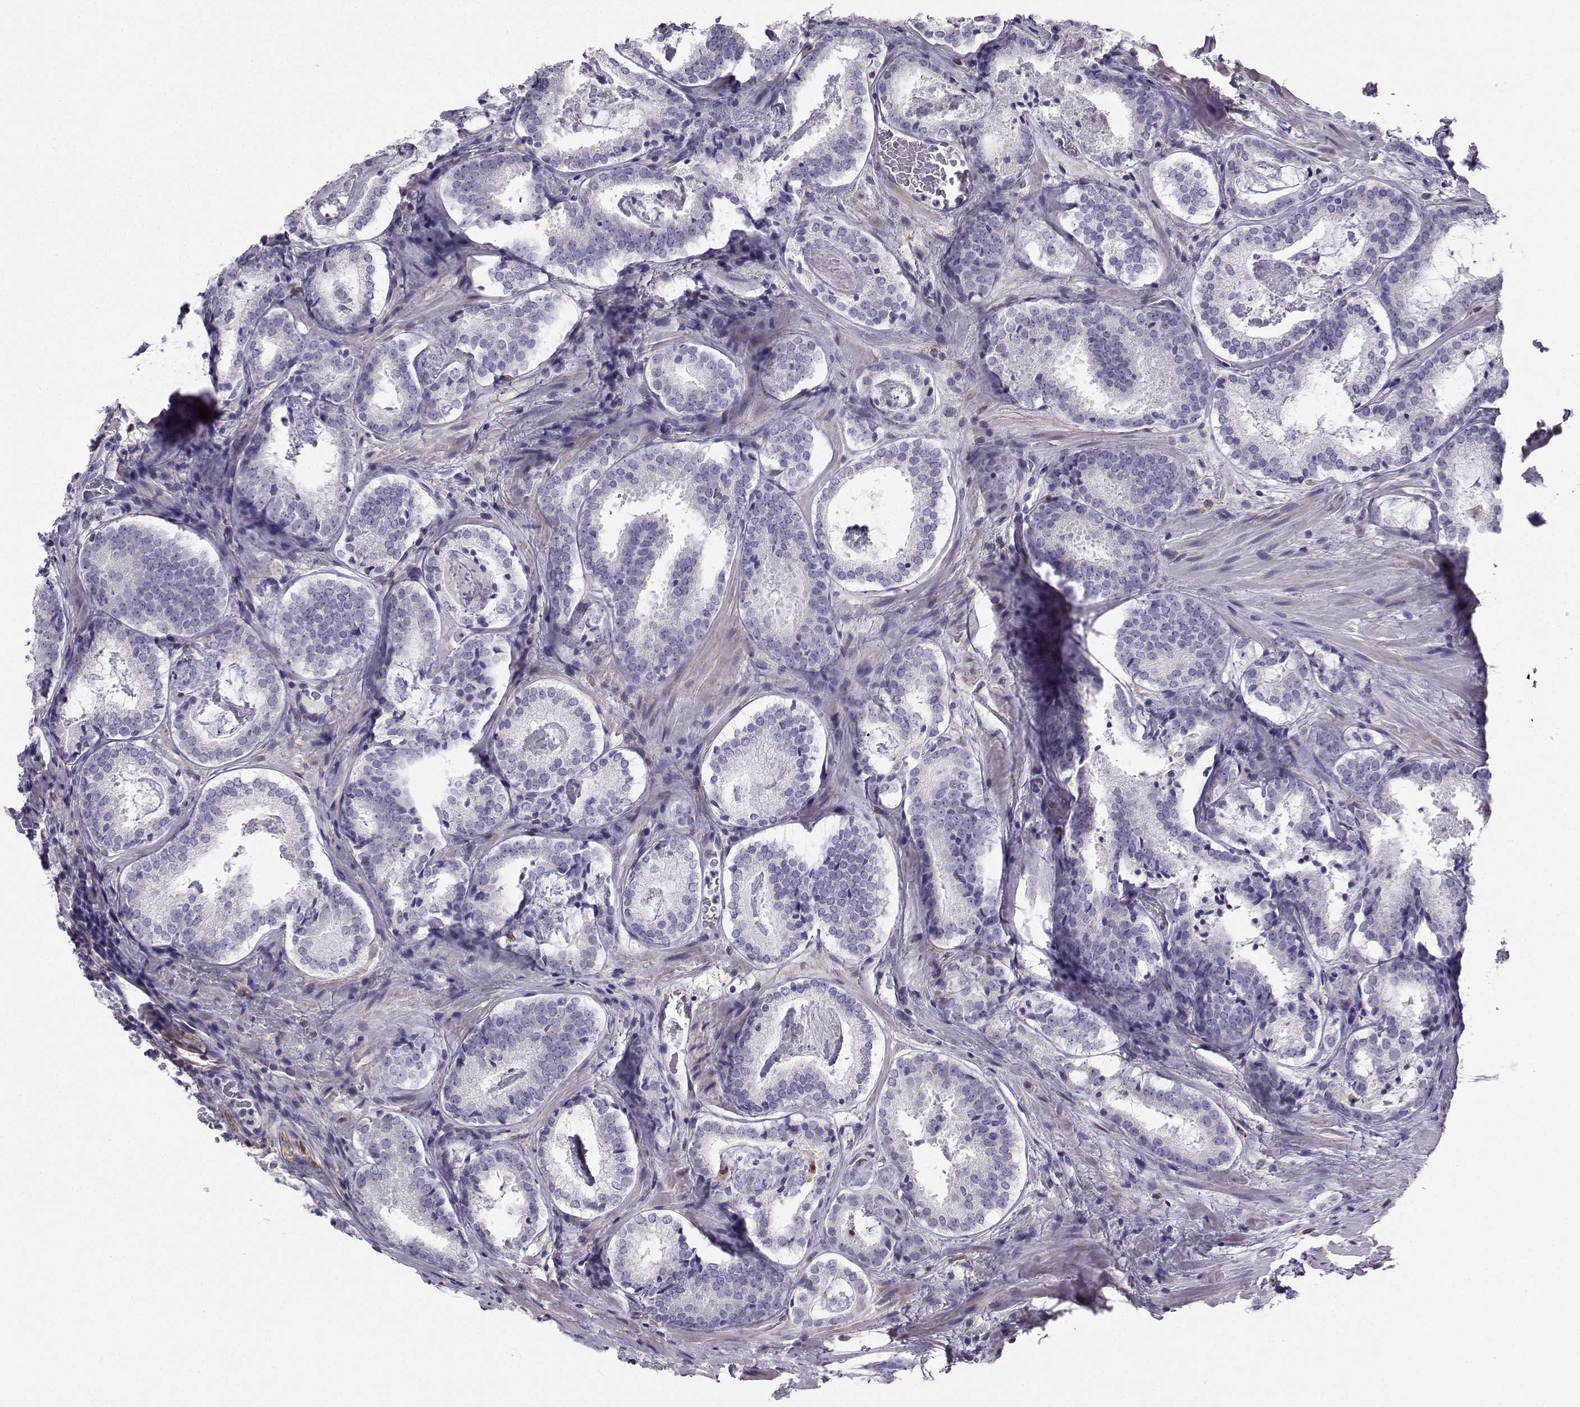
{"staining": {"intensity": "weak", "quantity": "<25%", "location": "cytoplasmic/membranous"}, "tissue": "prostate cancer", "cell_type": "Tumor cells", "image_type": "cancer", "snomed": [{"axis": "morphology", "description": "Adenocarcinoma, NOS"}, {"axis": "morphology", "description": "Adenocarcinoma, High grade"}, {"axis": "topography", "description": "Prostate"}], "caption": "Immunohistochemical staining of prostate adenocarcinoma displays no significant expression in tumor cells. (DAB (3,3'-diaminobenzidine) immunohistochemistry (IHC) visualized using brightfield microscopy, high magnification).", "gene": "DCLK3", "patient": {"sex": "male", "age": 62}}